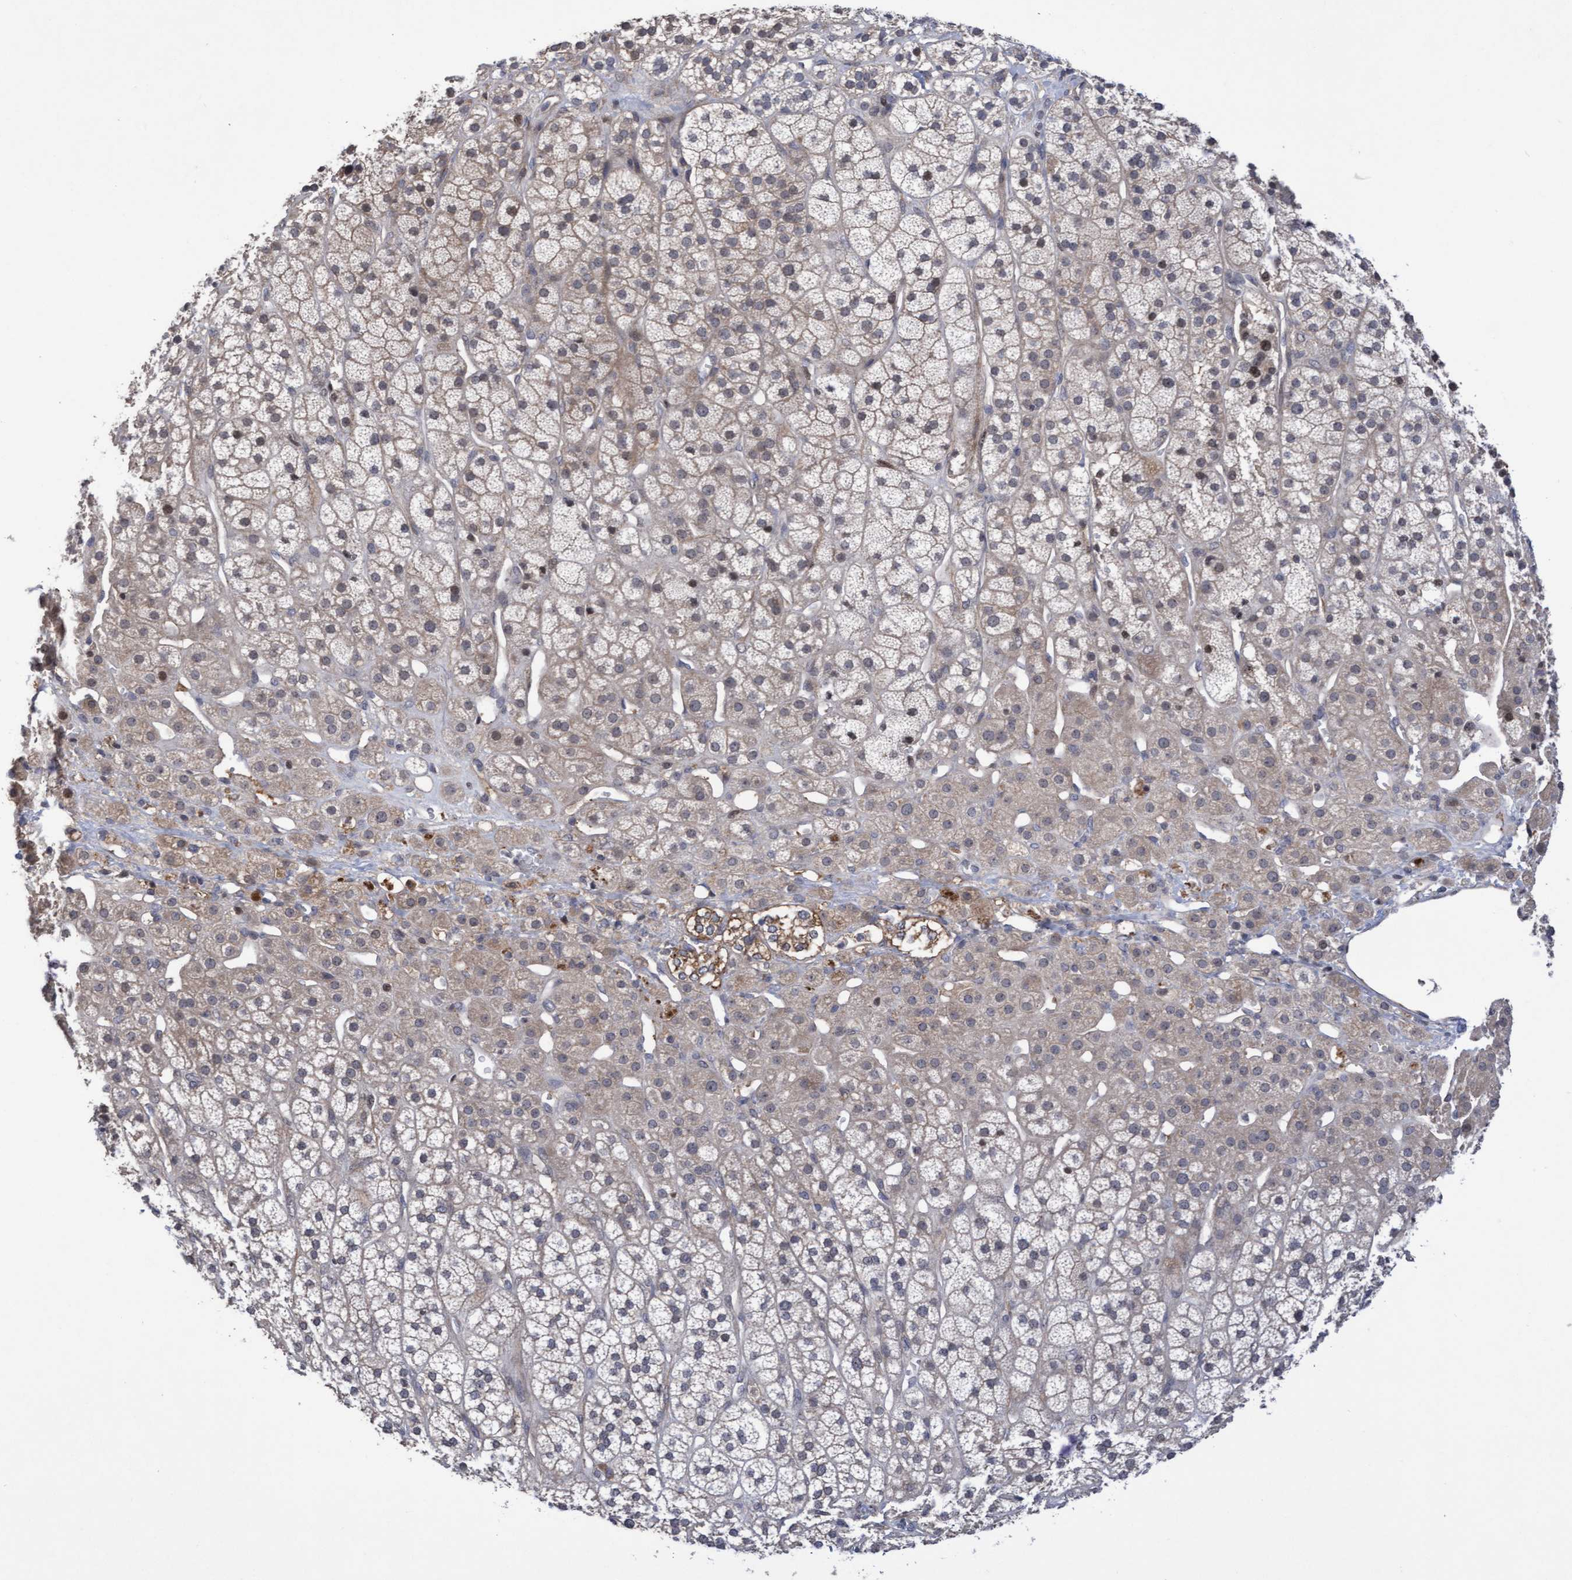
{"staining": {"intensity": "moderate", "quantity": "<25%", "location": "cytoplasmic/membranous"}, "tissue": "adrenal gland", "cell_type": "Glandular cells", "image_type": "normal", "snomed": [{"axis": "morphology", "description": "Normal tissue, NOS"}, {"axis": "topography", "description": "Adrenal gland"}], "caption": "The photomicrograph demonstrates immunohistochemical staining of unremarkable adrenal gland. There is moderate cytoplasmic/membranous positivity is seen in about <25% of glandular cells.", "gene": "COBL", "patient": {"sex": "male", "age": 56}}